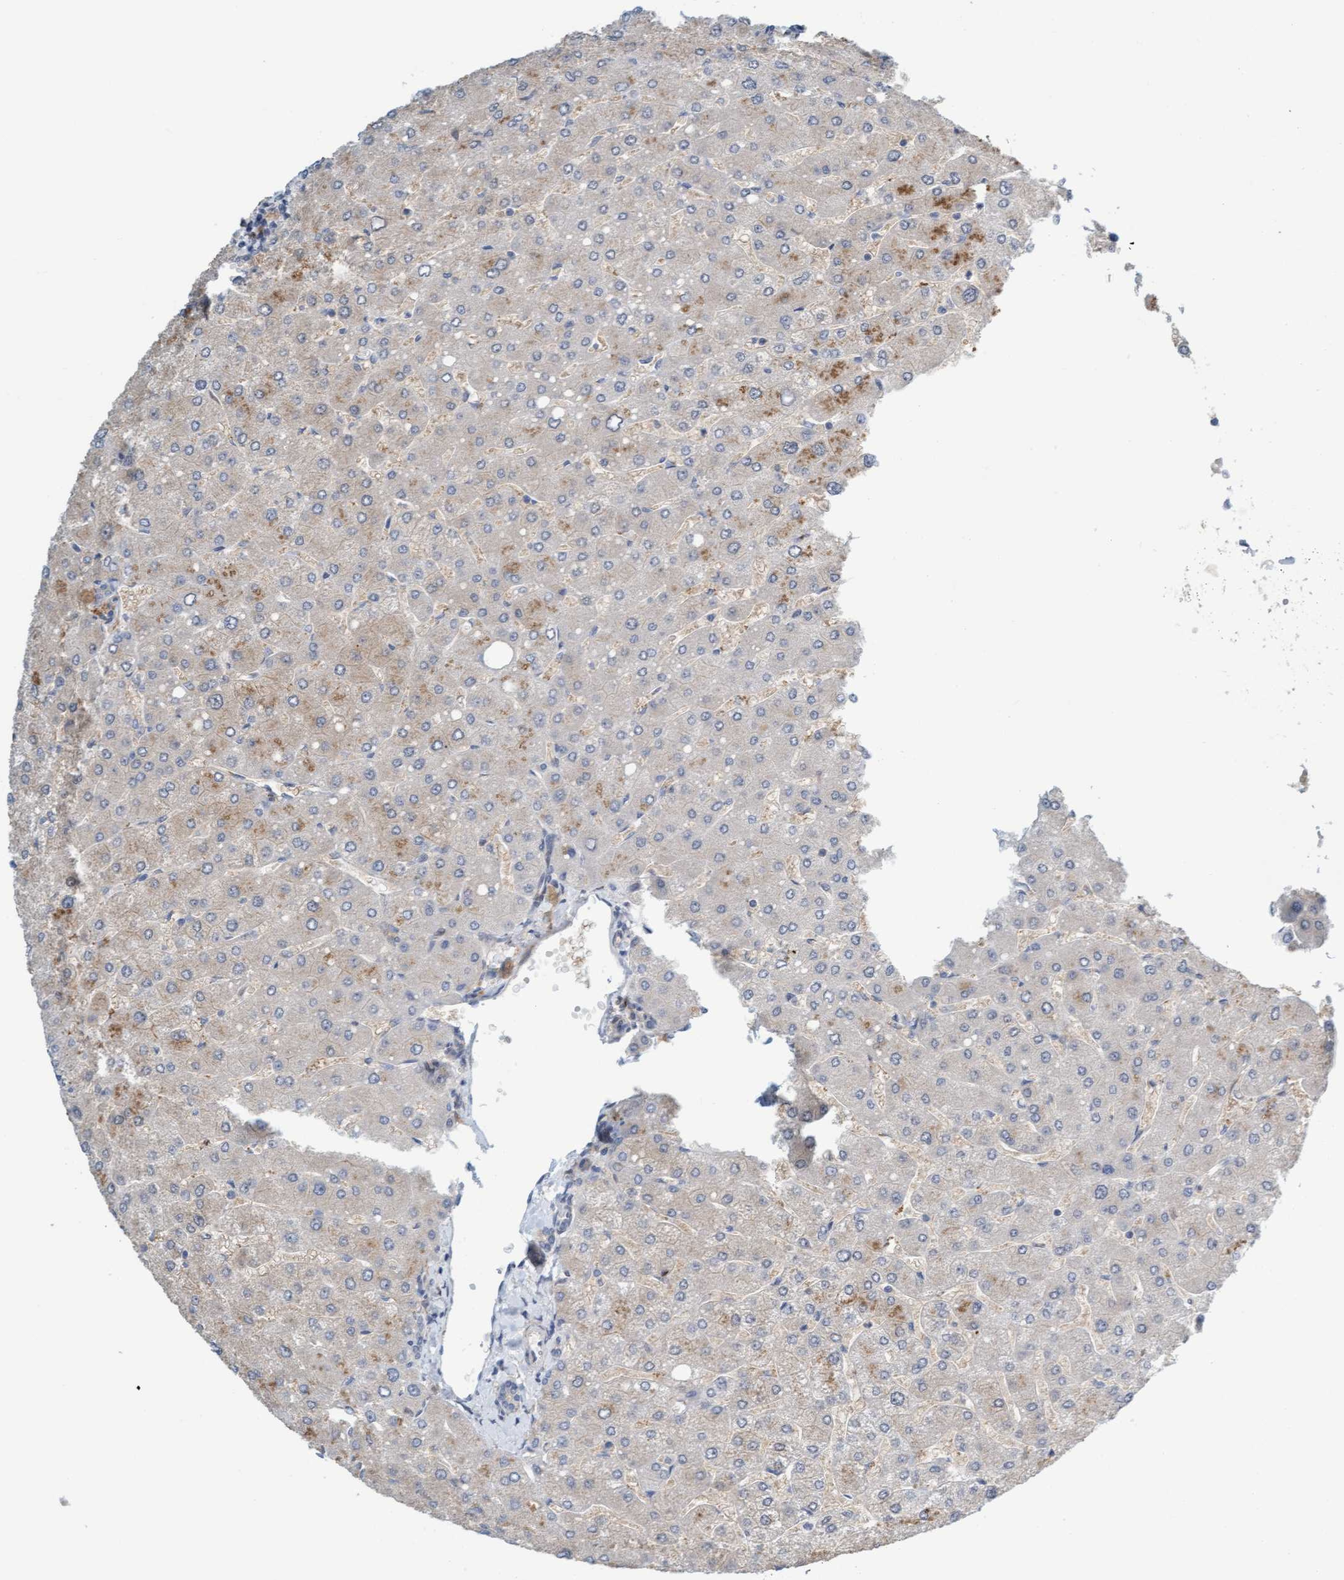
{"staining": {"intensity": "weak", "quantity": "<25%", "location": "cytoplasmic/membranous"}, "tissue": "liver", "cell_type": "Cholangiocytes", "image_type": "normal", "snomed": [{"axis": "morphology", "description": "Normal tissue, NOS"}, {"axis": "topography", "description": "Liver"}], "caption": "A high-resolution photomicrograph shows immunohistochemistry staining of unremarkable liver, which demonstrates no significant staining in cholangiocytes. Nuclei are stained in blue.", "gene": "EIF4EBP1", "patient": {"sex": "male", "age": 55}}